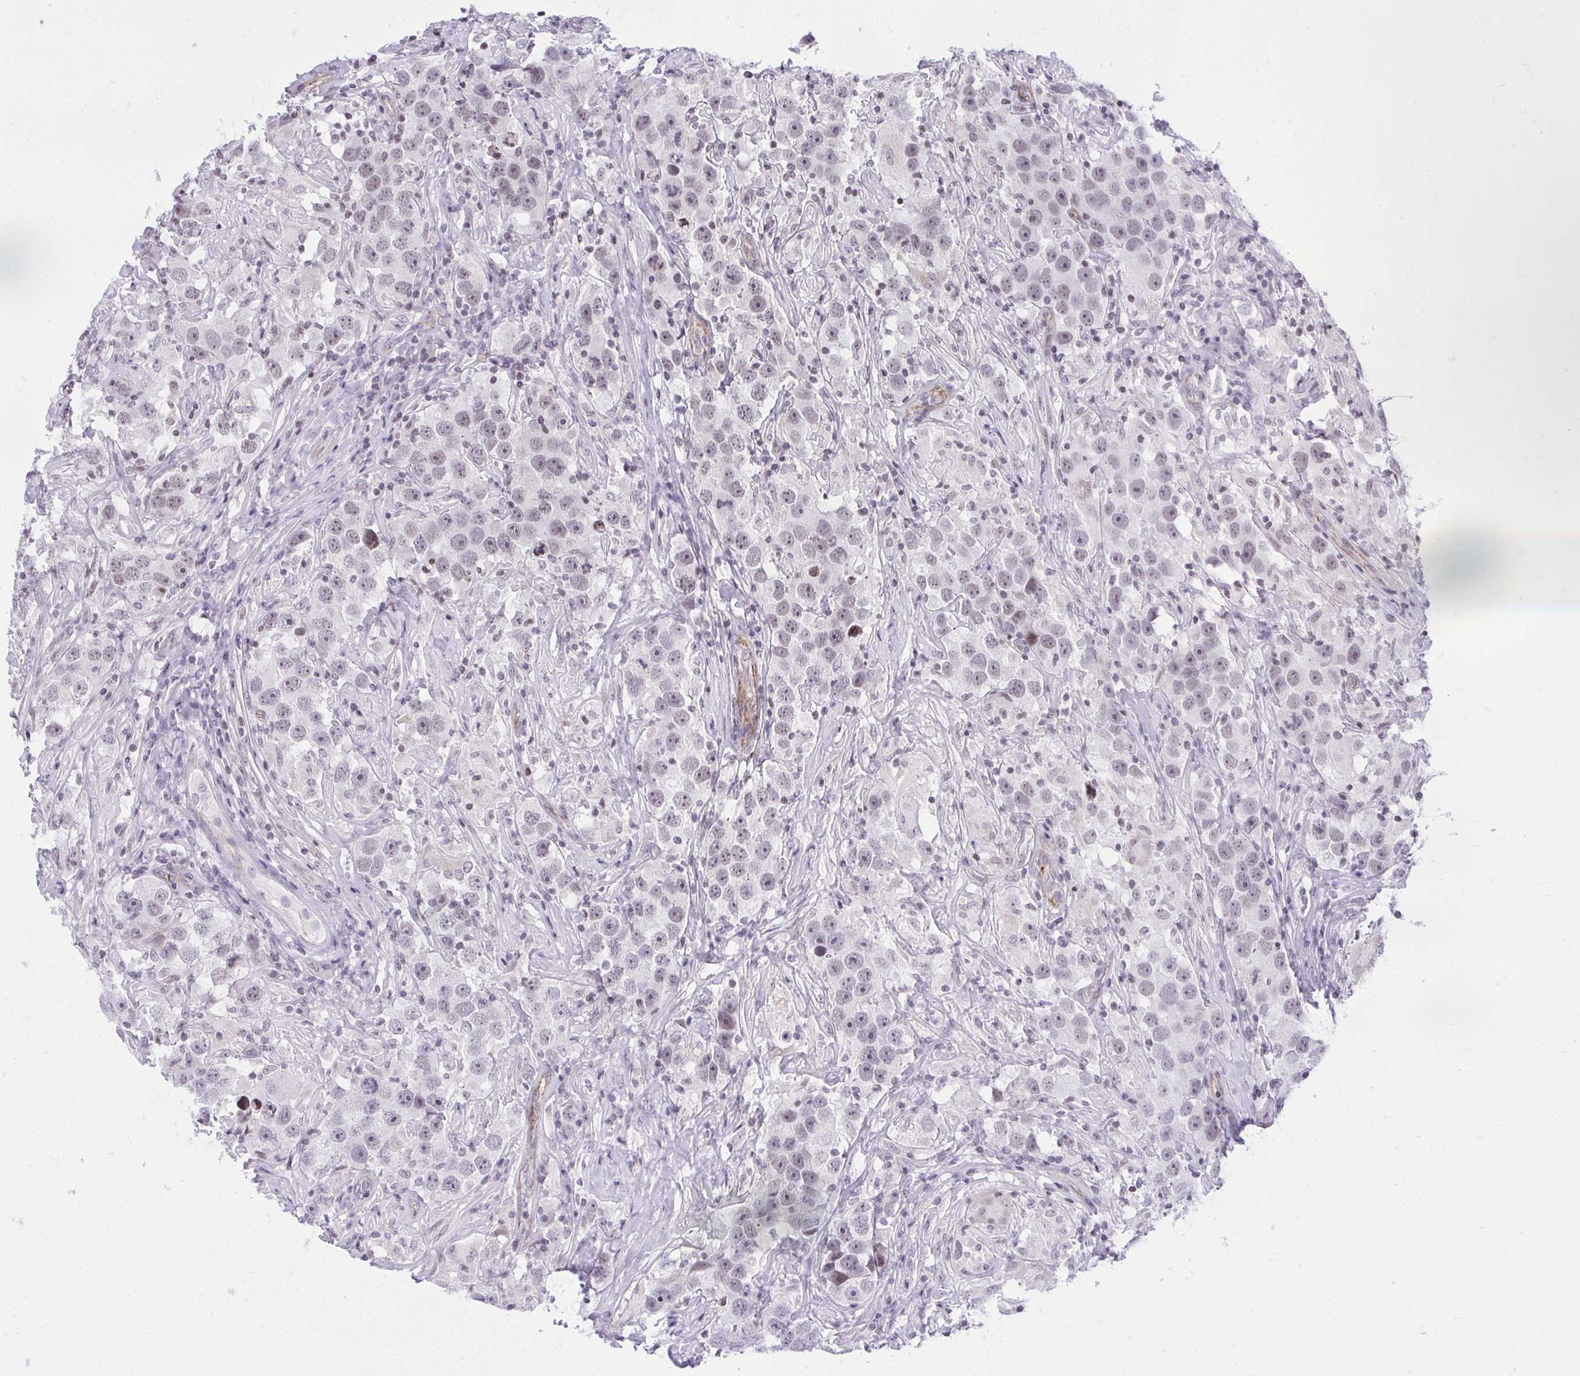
{"staining": {"intensity": "weak", "quantity": "<25%", "location": "nuclear"}, "tissue": "testis cancer", "cell_type": "Tumor cells", "image_type": "cancer", "snomed": [{"axis": "morphology", "description": "Seminoma, NOS"}, {"axis": "topography", "description": "Testis"}], "caption": "High magnification brightfield microscopy of seminoma (testis) stained with DAB (3,3'-diaminobenzidine) (brown) and counterstained with hematoxylin (blue): tumor cells show no significant positivity.", "gene": "KCNN4", "patient": {"sex": "male", "age": 49}}